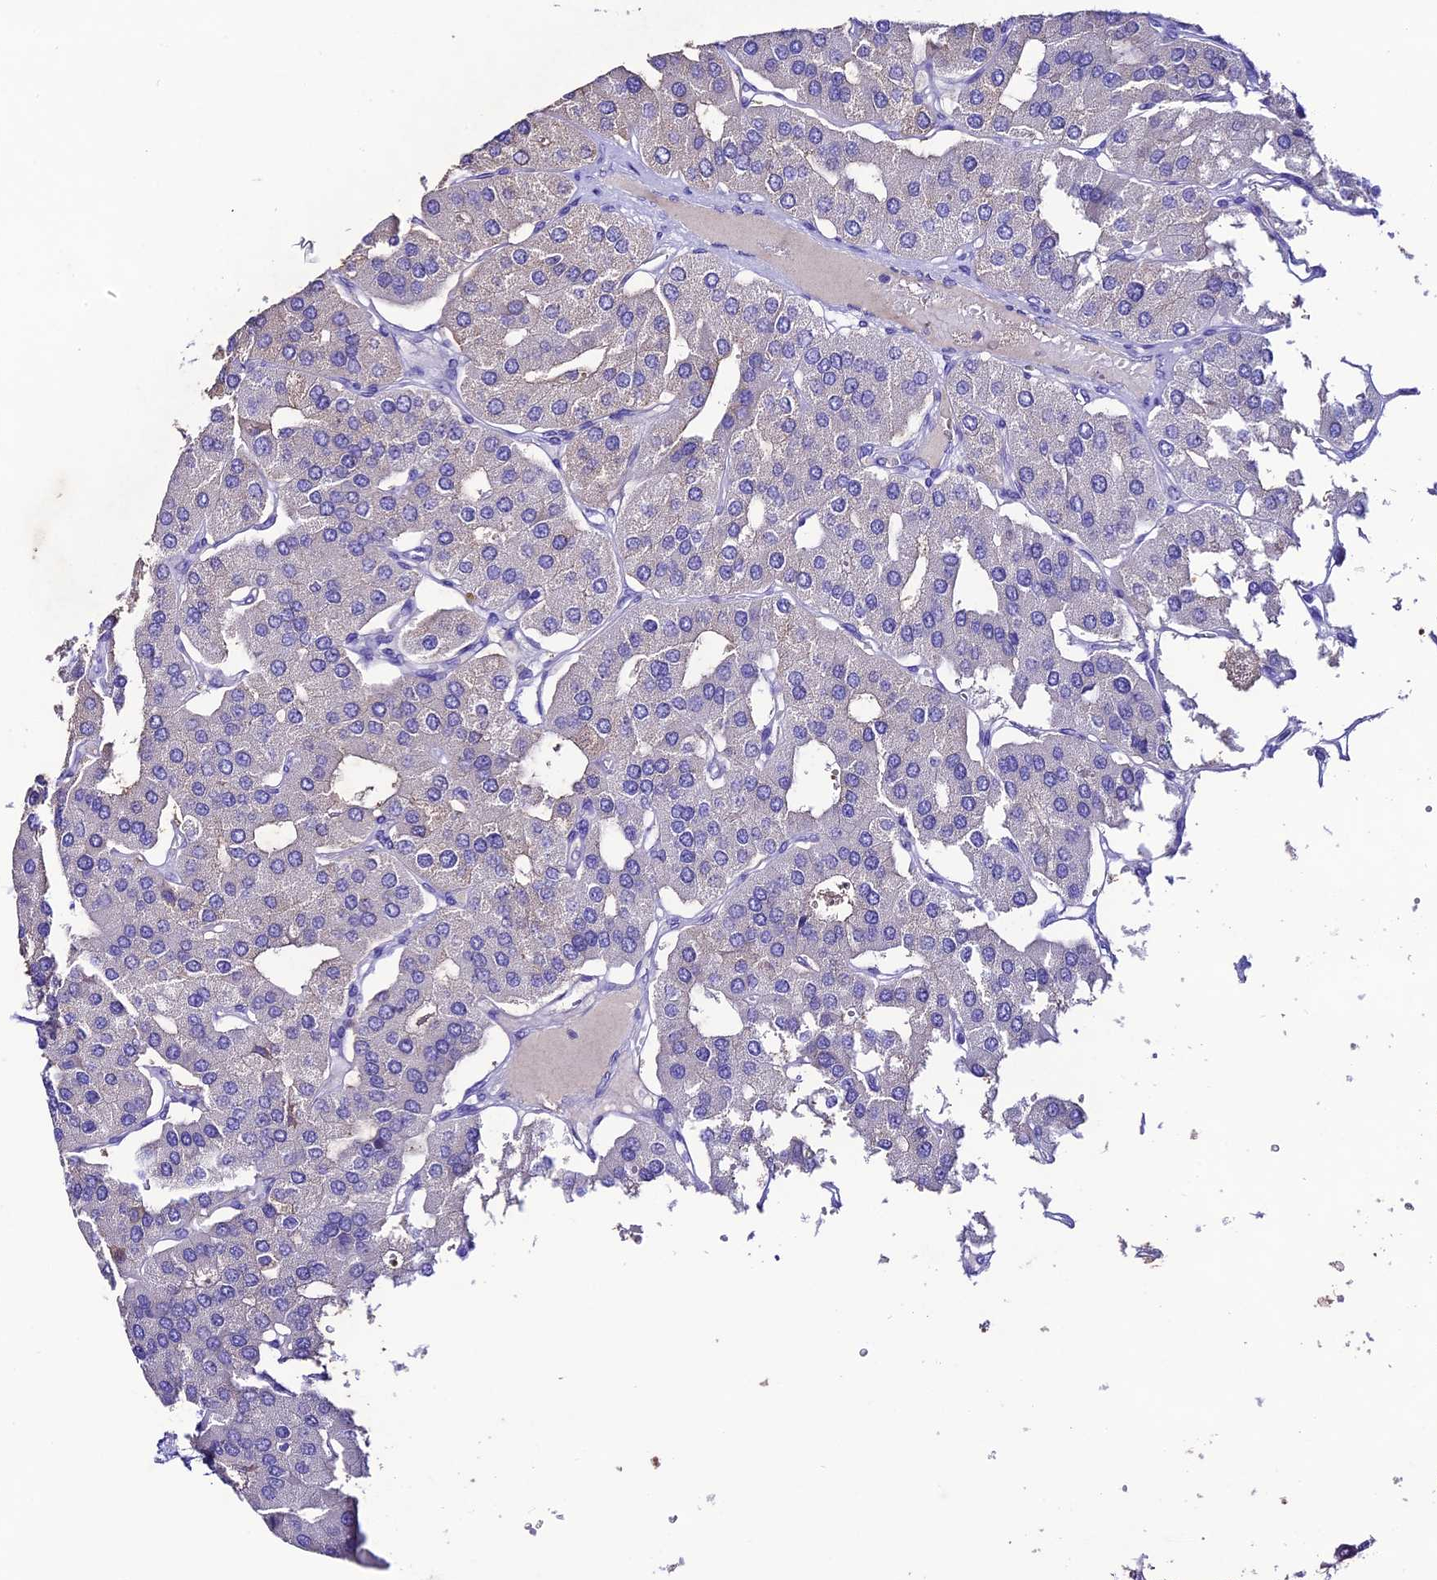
{"staining": {"intensity": "negative", "quantity": "none", "location": "none"}, "tissue": "parathyroid gland", "cell_type": "Glandular cells", "image_type": "normal", "snomed": [{"axis": "morphology", "description": "Normal tissue, NOS"}, {"axis": "morphology", "description": "Adenoma, NOS"}, {"axis": "topography", "description": "Parathyroid gland"}], "caption": "This is an immunohistochemistry image of unremarkable human parathyroid gland. There is no staining in glandular cells.", "gene": "NLRP6", "patient": {"sex": "female", "age": 86}}